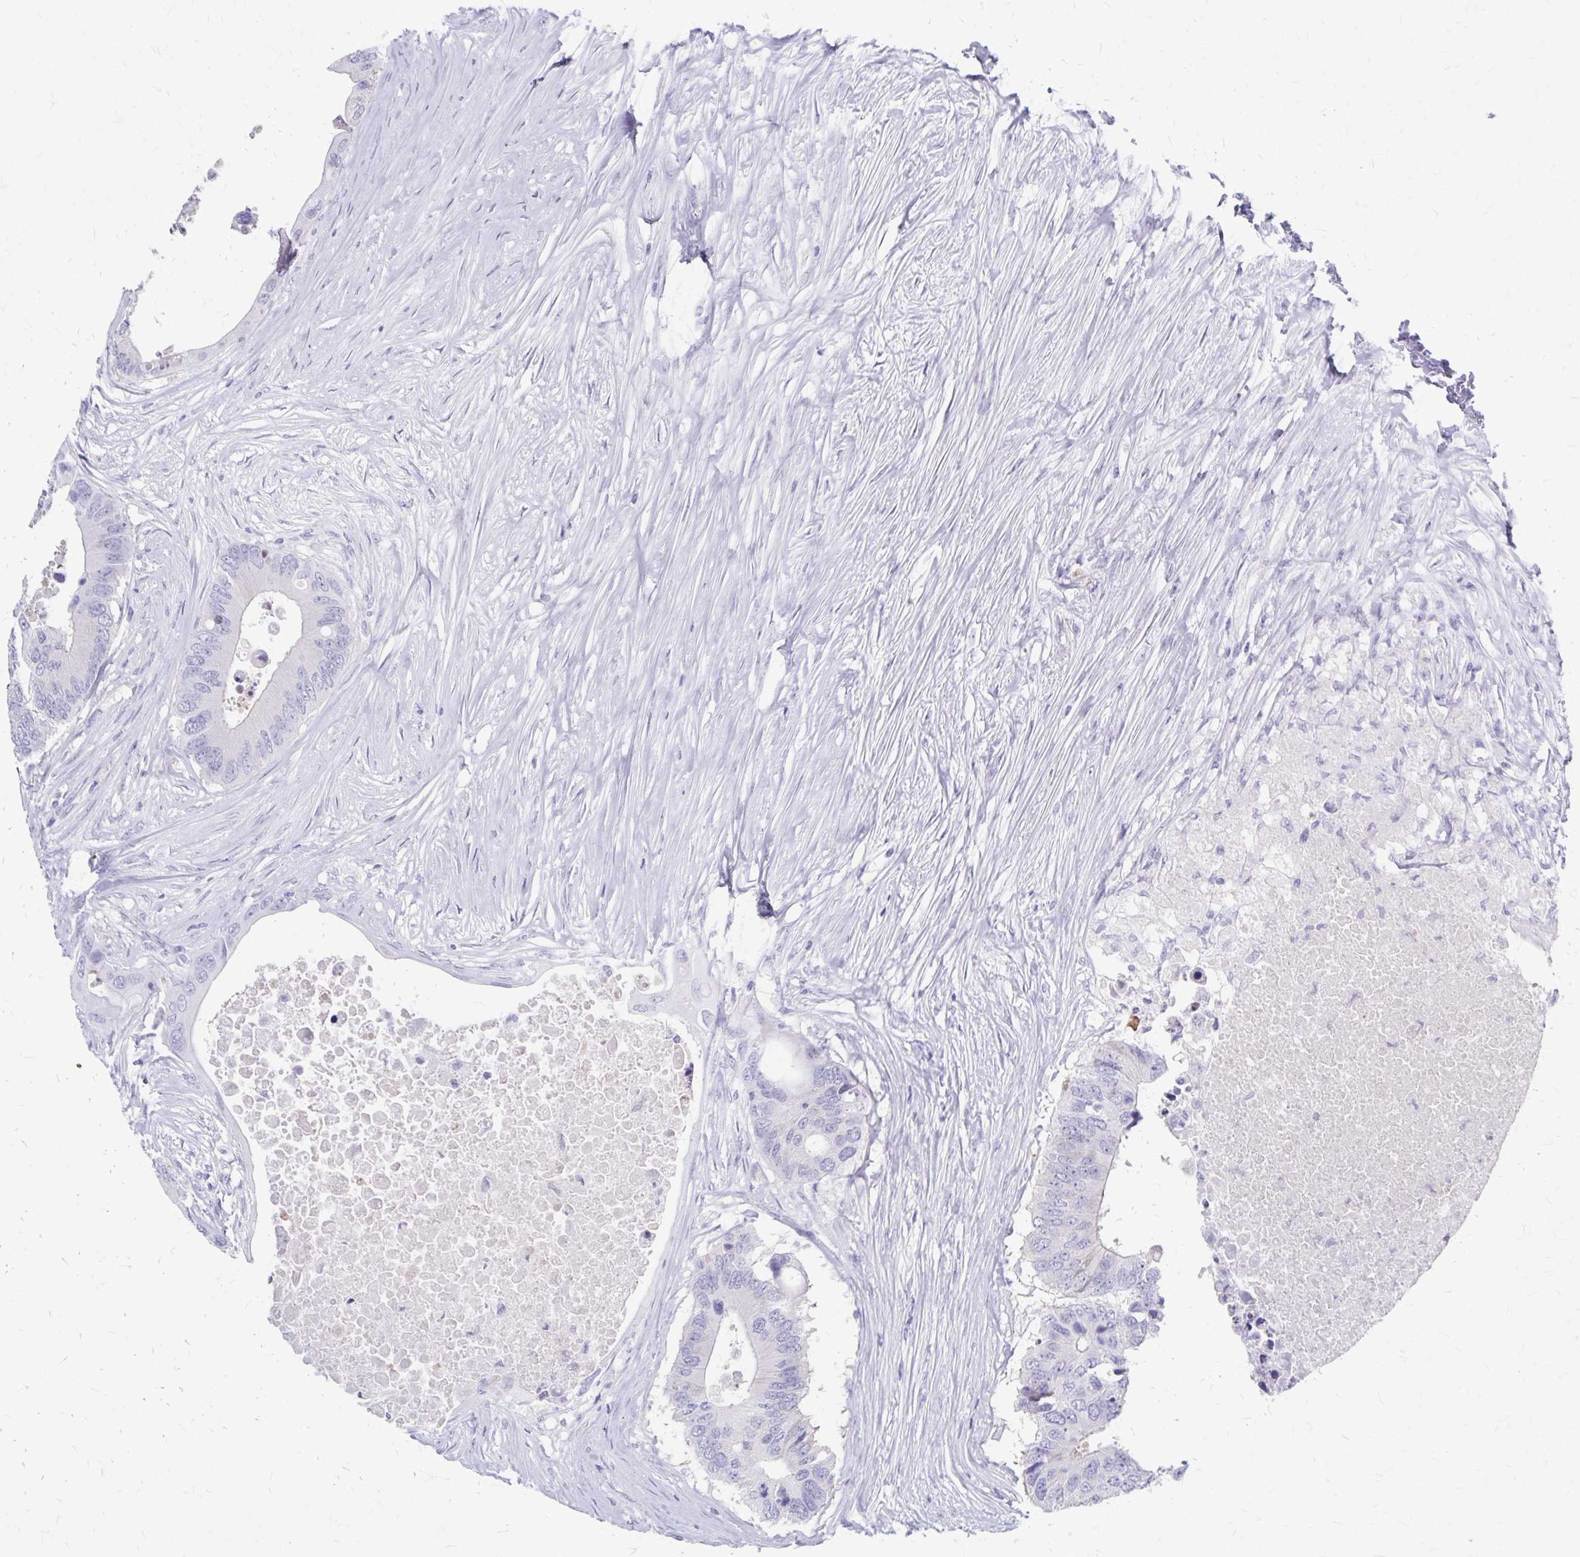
{"staining": {"intensity": "negative", "quantity": "none", "location": "none"}, "tissue": "colorectal cancer", "cell_type": "Tumor cells", "image_type": "cancer", "snomed": [{"axis": "morphology", "description": "Adenocarcinoma, NOS"}, {"axis": "topography", "description": "Colon"}], "caption": "This is an IHC image of human colorectal adenocarcinoma. There is no positivity in tumor cells.", "gene": "GPBAR1", "patient": {"sex": "male", "age": 71}}